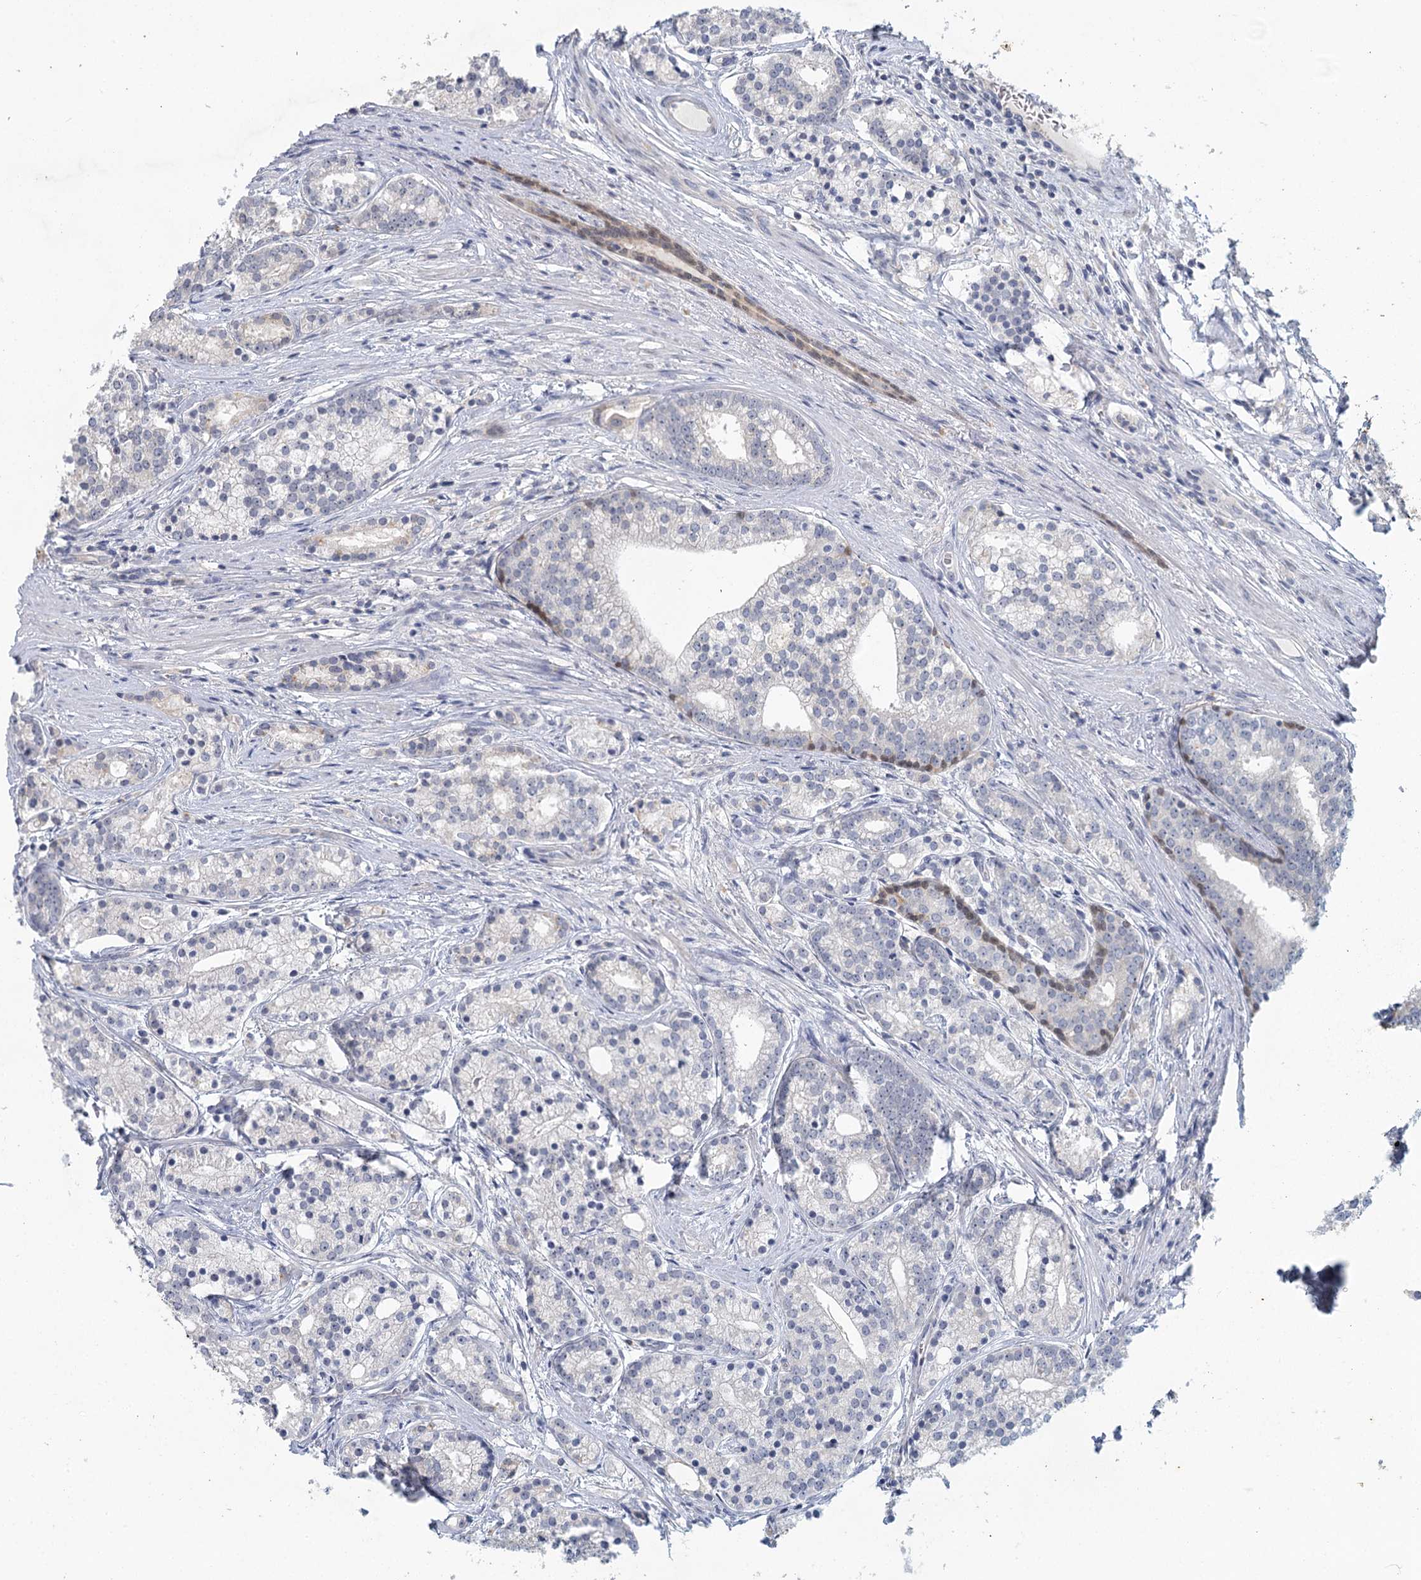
{"staining": {"intensity": "negative", "quantity": "none", "location": "none"}, "tissue": "prostate cancer", "cell_type": "Tumor cells", "image_type": "cancer", "snomed": [{"axis": "morphology", "description": "Adenocarcinoma, Low grade"}, {"axis": "topography", "description": "Prostate"}], "caption": "Human prostate cancer (low-grade adenocarcinoma) stained for a protein using IHC displays no positivity in tumor cells.", "gene": "MYO7B", "patient": {"sex": "male", "age": 71}}